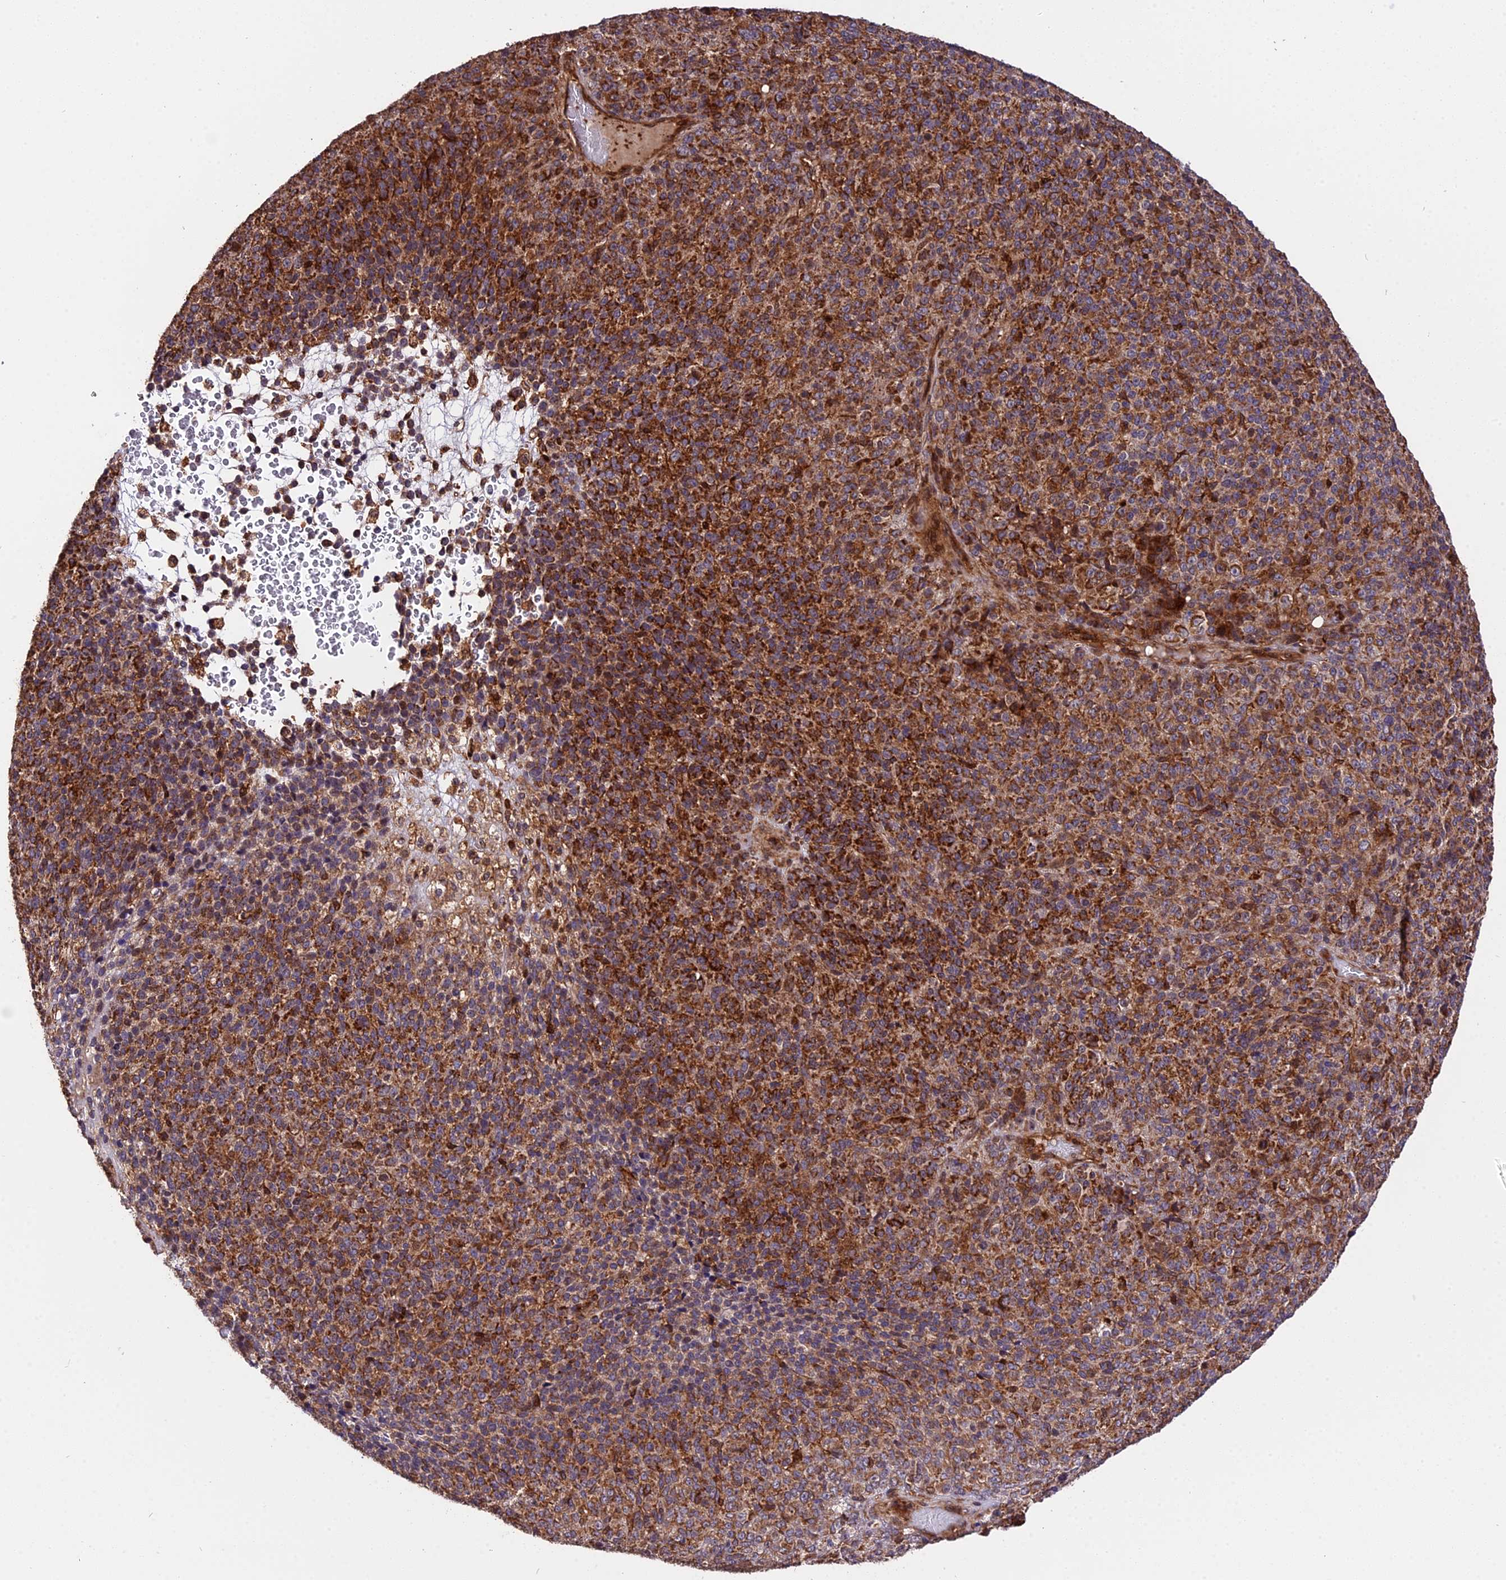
{"staining": {"intensity": "moderate", "quantity": ">75%", "location": "cytoplasmic/membranous"}, "tissue": "melanoma", "cell_type": "Tumor cells", "image_type": "cancer", "snomed": [{"axis": "morphology", "description": "Malignant melanoma, Metastatic site"}, {"axis": "topography", "description": "Brain"}], "caption": "High-power microscopy captured an IHC histopathology image of malignant melanoma (metastatic site), revealing moderate cytoplasmic/membranous positivity in approximately >75% of tumor cells. (DAB IHC with brightfield microscopy, high magnification).", "gene": "HERPUD1", "patient": {"sex": "female", "age": 56}}